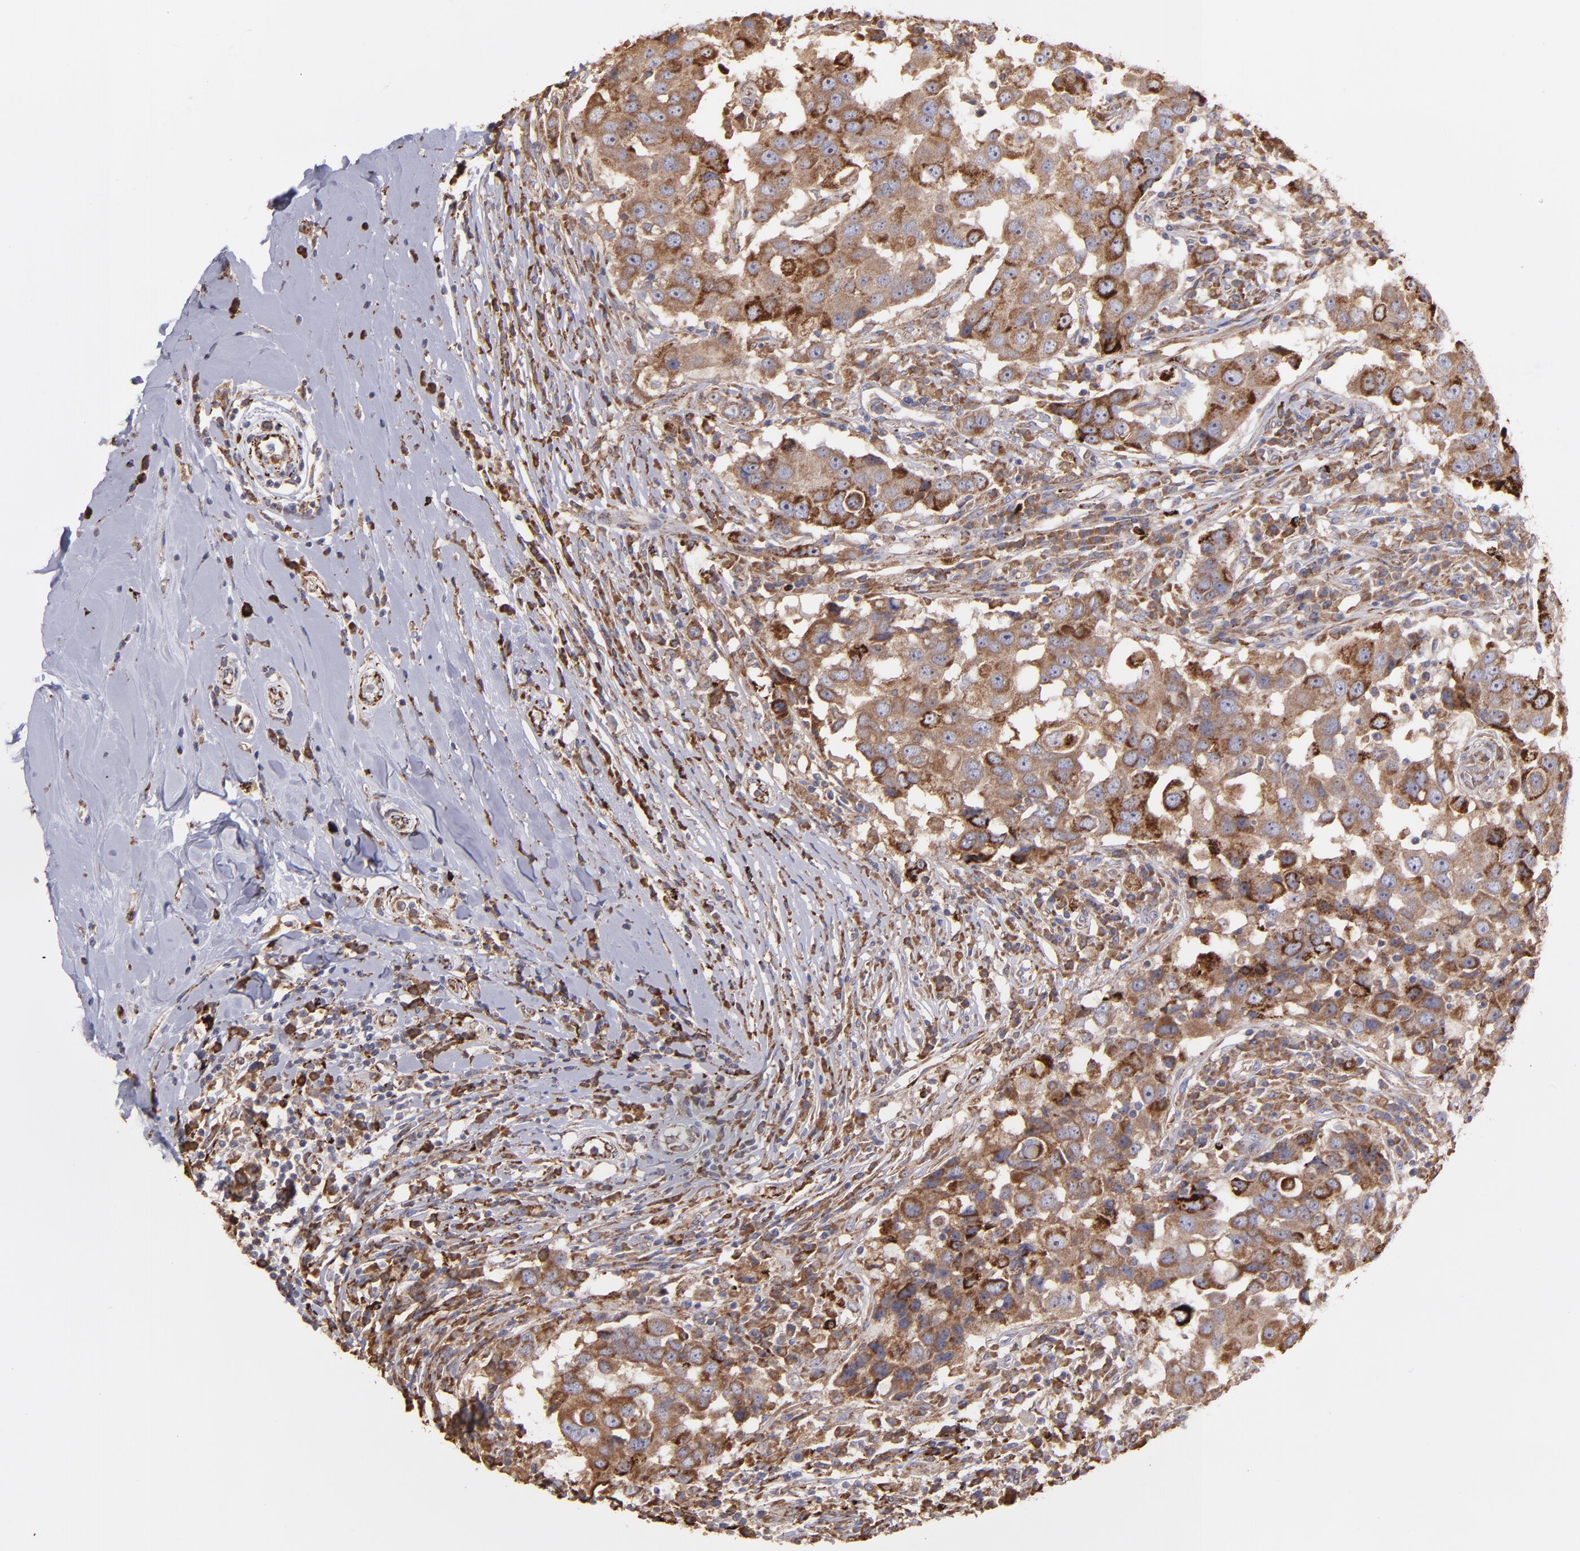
{"staining": {"intensity": "moderate", "quantity": ">75%", "location": "cytoplasmic/membranous"}, "tissue": "breast cancer", "cell_type": "Tumor cells", "image_type": "cancer", "snomed": [{"axis": "morphology", "description": "Duct carcinoma"}, {"axis": "topography", "description": "Breast"}], "caption": "Tumor cells display moderate cytoplasmic/membranous expression in about >75% of cells in breast cancer. The staining was performed using DAB (3,3'-diaminobenzidine), with brown indicating positive protein expression. Nuclei are stained blue with hematoxylin.", "gene": "MAOB", "patient": {"sex": "female", "age": 27}}